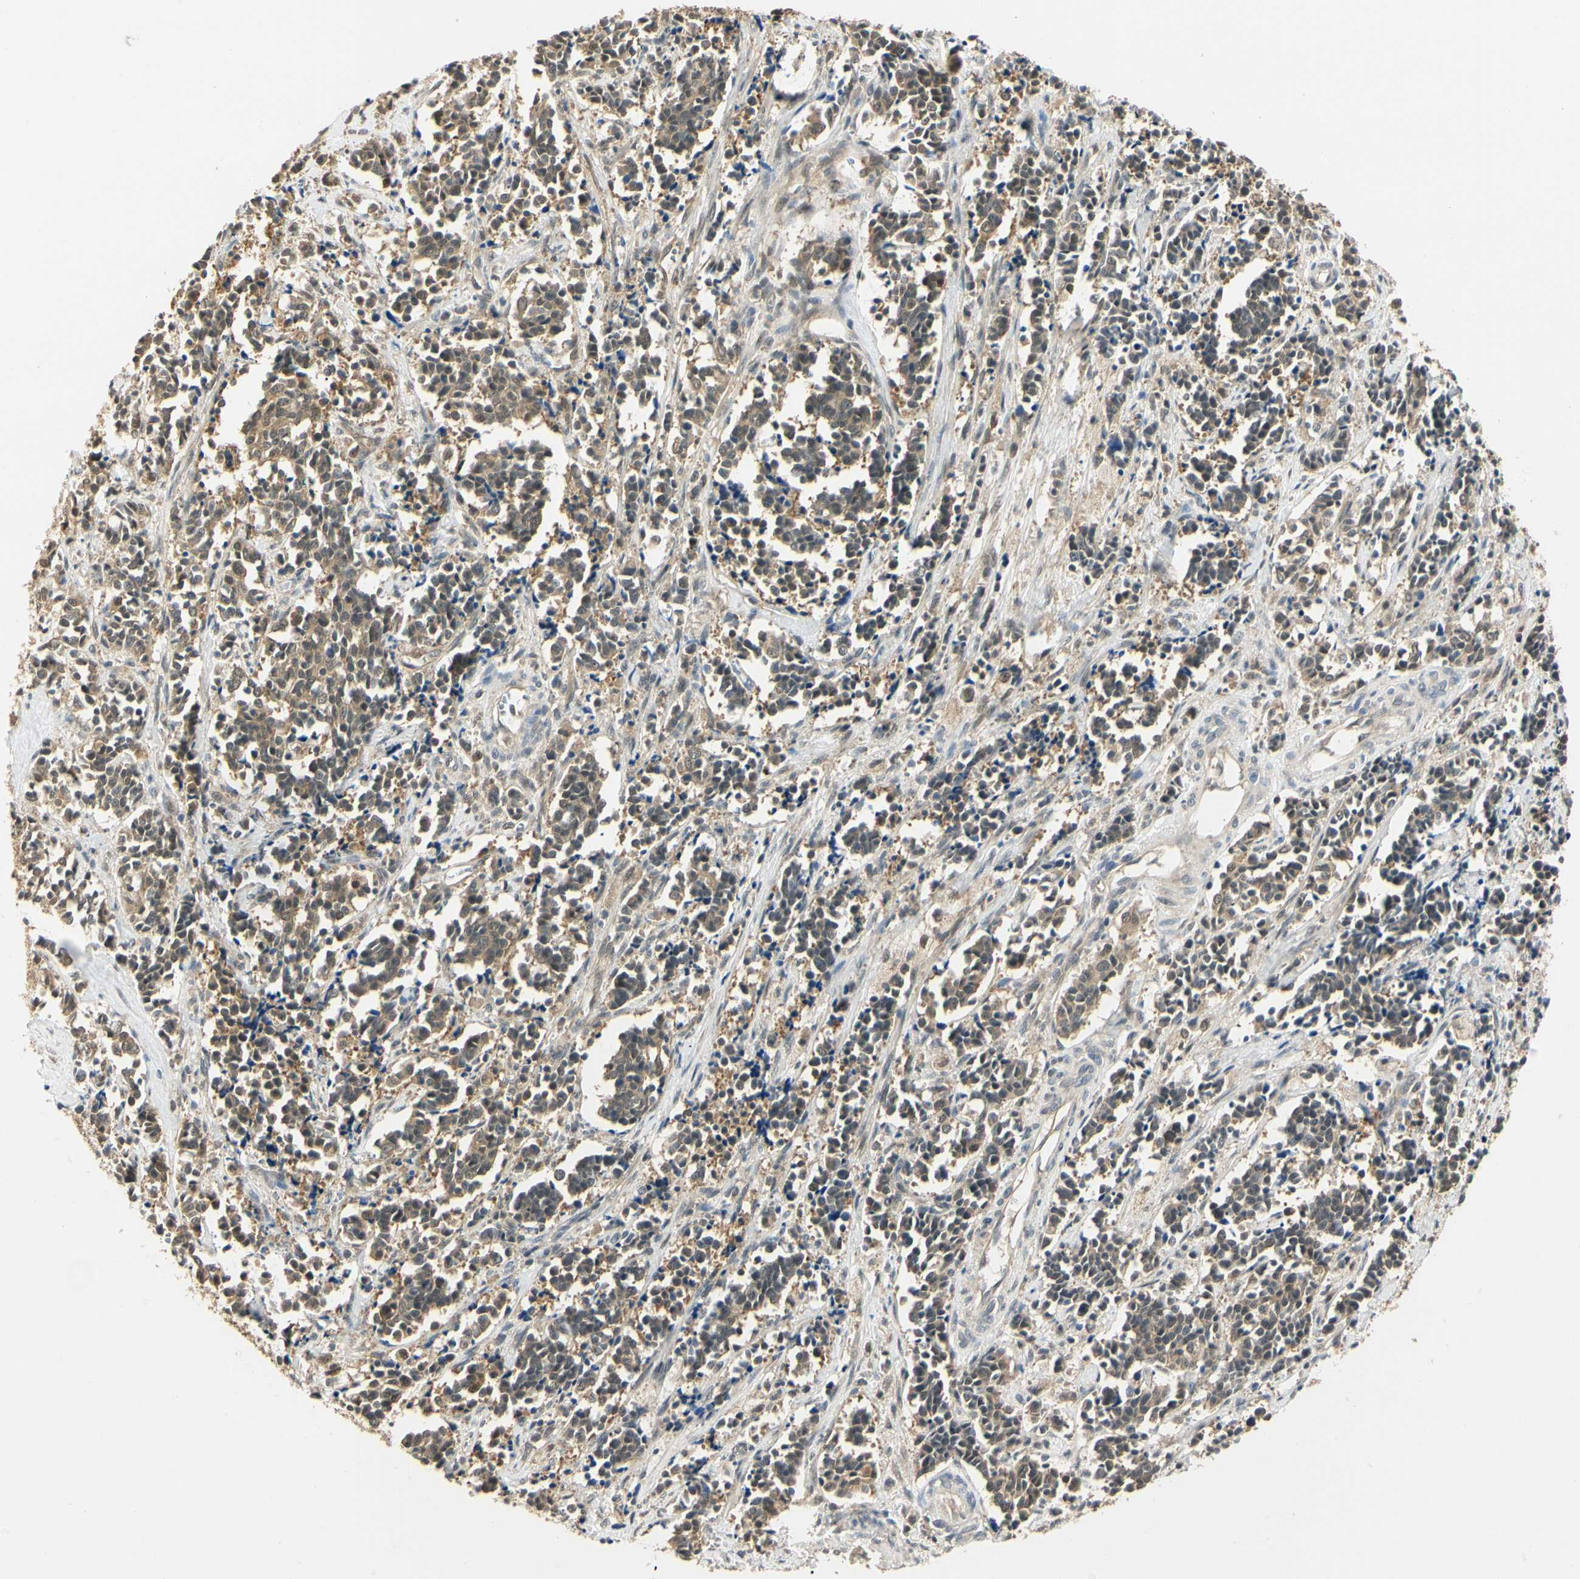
{"staining": {"intensity": "weak", "quantity": ">75%", "location": "cytoplasmic/membranous,nuclear"}, "tissue": "cervical cancer", "cell_type": "Tumor cells", "image_type": "cancer", "snomed": [{"axis": "morphology", "description": "Squamous cell carcinoma, NOS"}, {"axis": "topography", "description": "Cervix"}], "caption": "There is low levels of weak cytoplasmic/membranous and nuclear positivity in tumor cells of cervical cancer, as demonstrated by immunohistochemical staining (brown color).", "gene": "UBE2Z", "patient": {"sex": "female", "age": 35}}